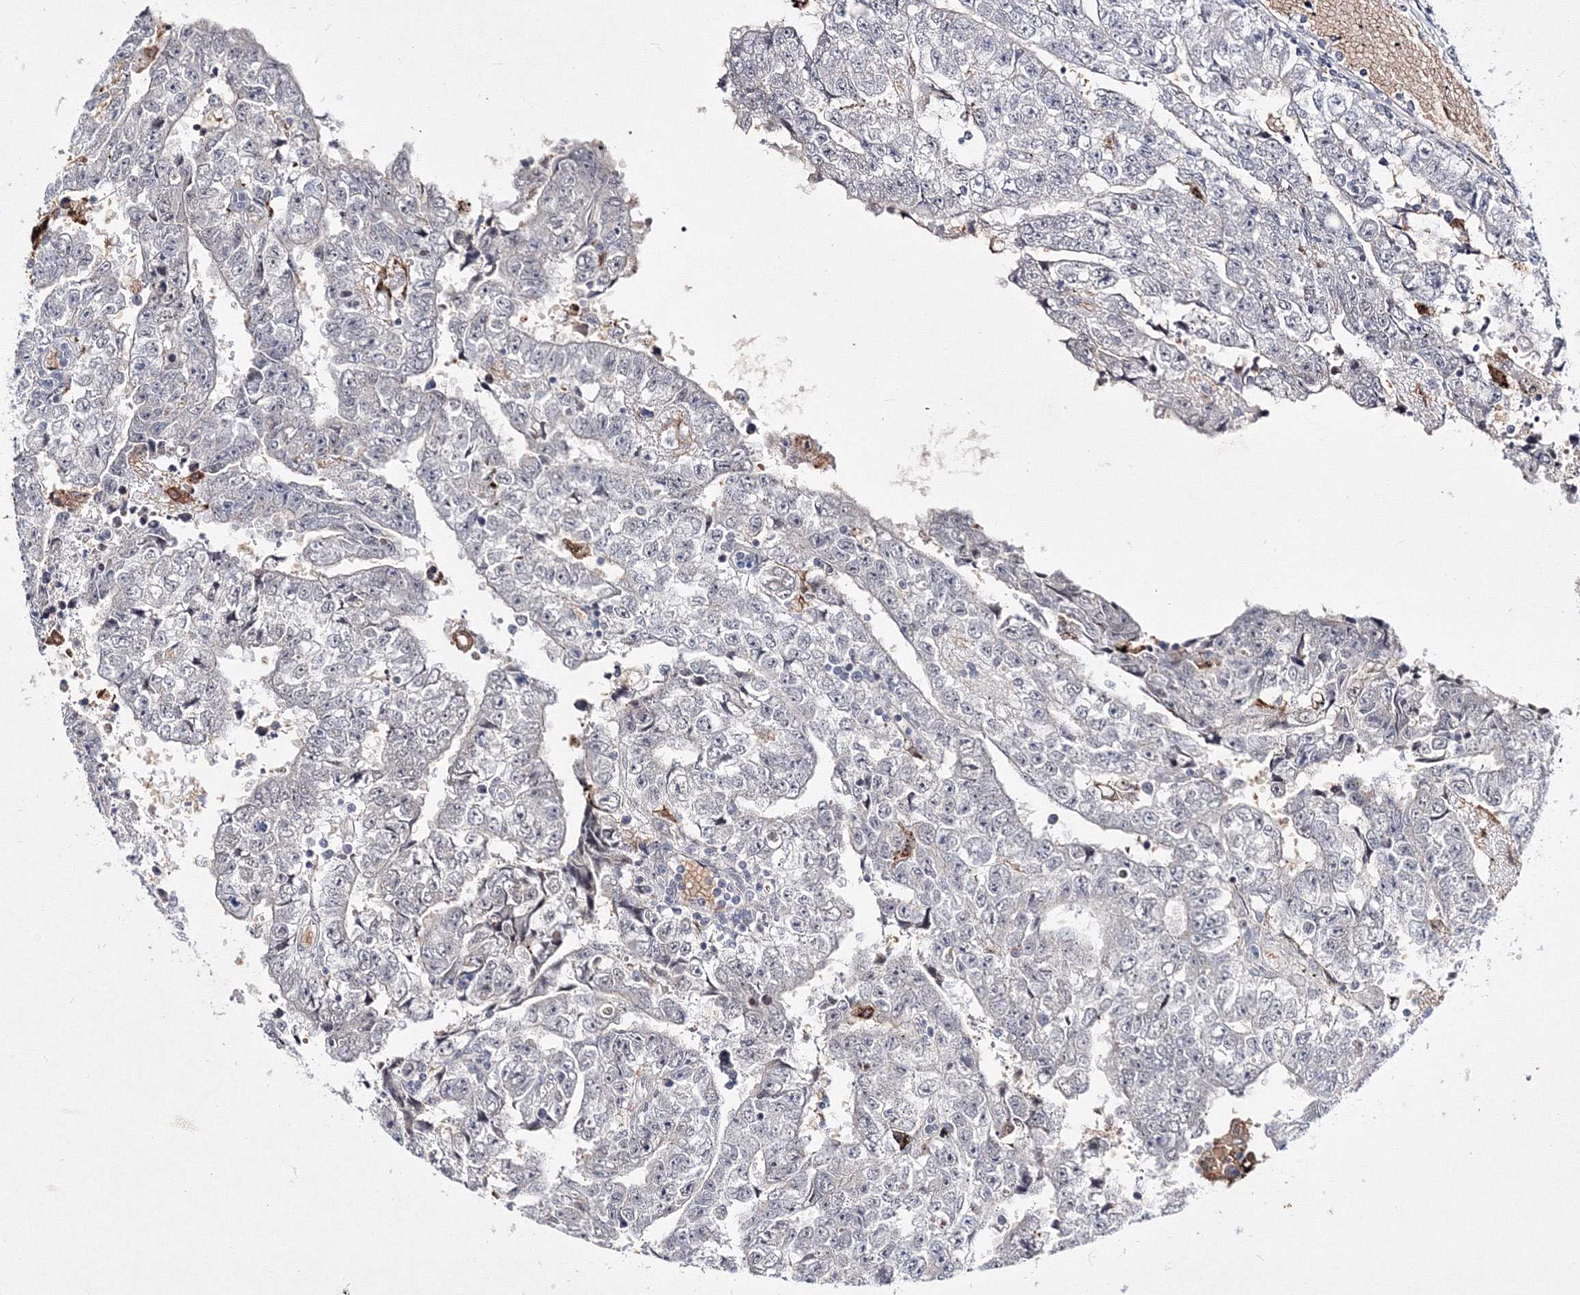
{"staining": {"intensity": "negative", "quantity": "none", "location": "none"}, "tissue": "testis cancer", "cell_type": "Tumor cells", "image_type": "cancer", "snomed": [{"axis": "morphology", "description": "Carcinoma, Embryonal, NOS"}, {"axis": "topography", "description": "Testis"}], "caption": "Protein analysis of testis cancer demonstrates no significant staining in tumor cells. (Brightfield microscopy of DAB (3,3'-diaminobenzidine) immunohistochemistry at high magnification).", "gene": "C11orf52", "patient": {"sex": "male", "age": 25}}